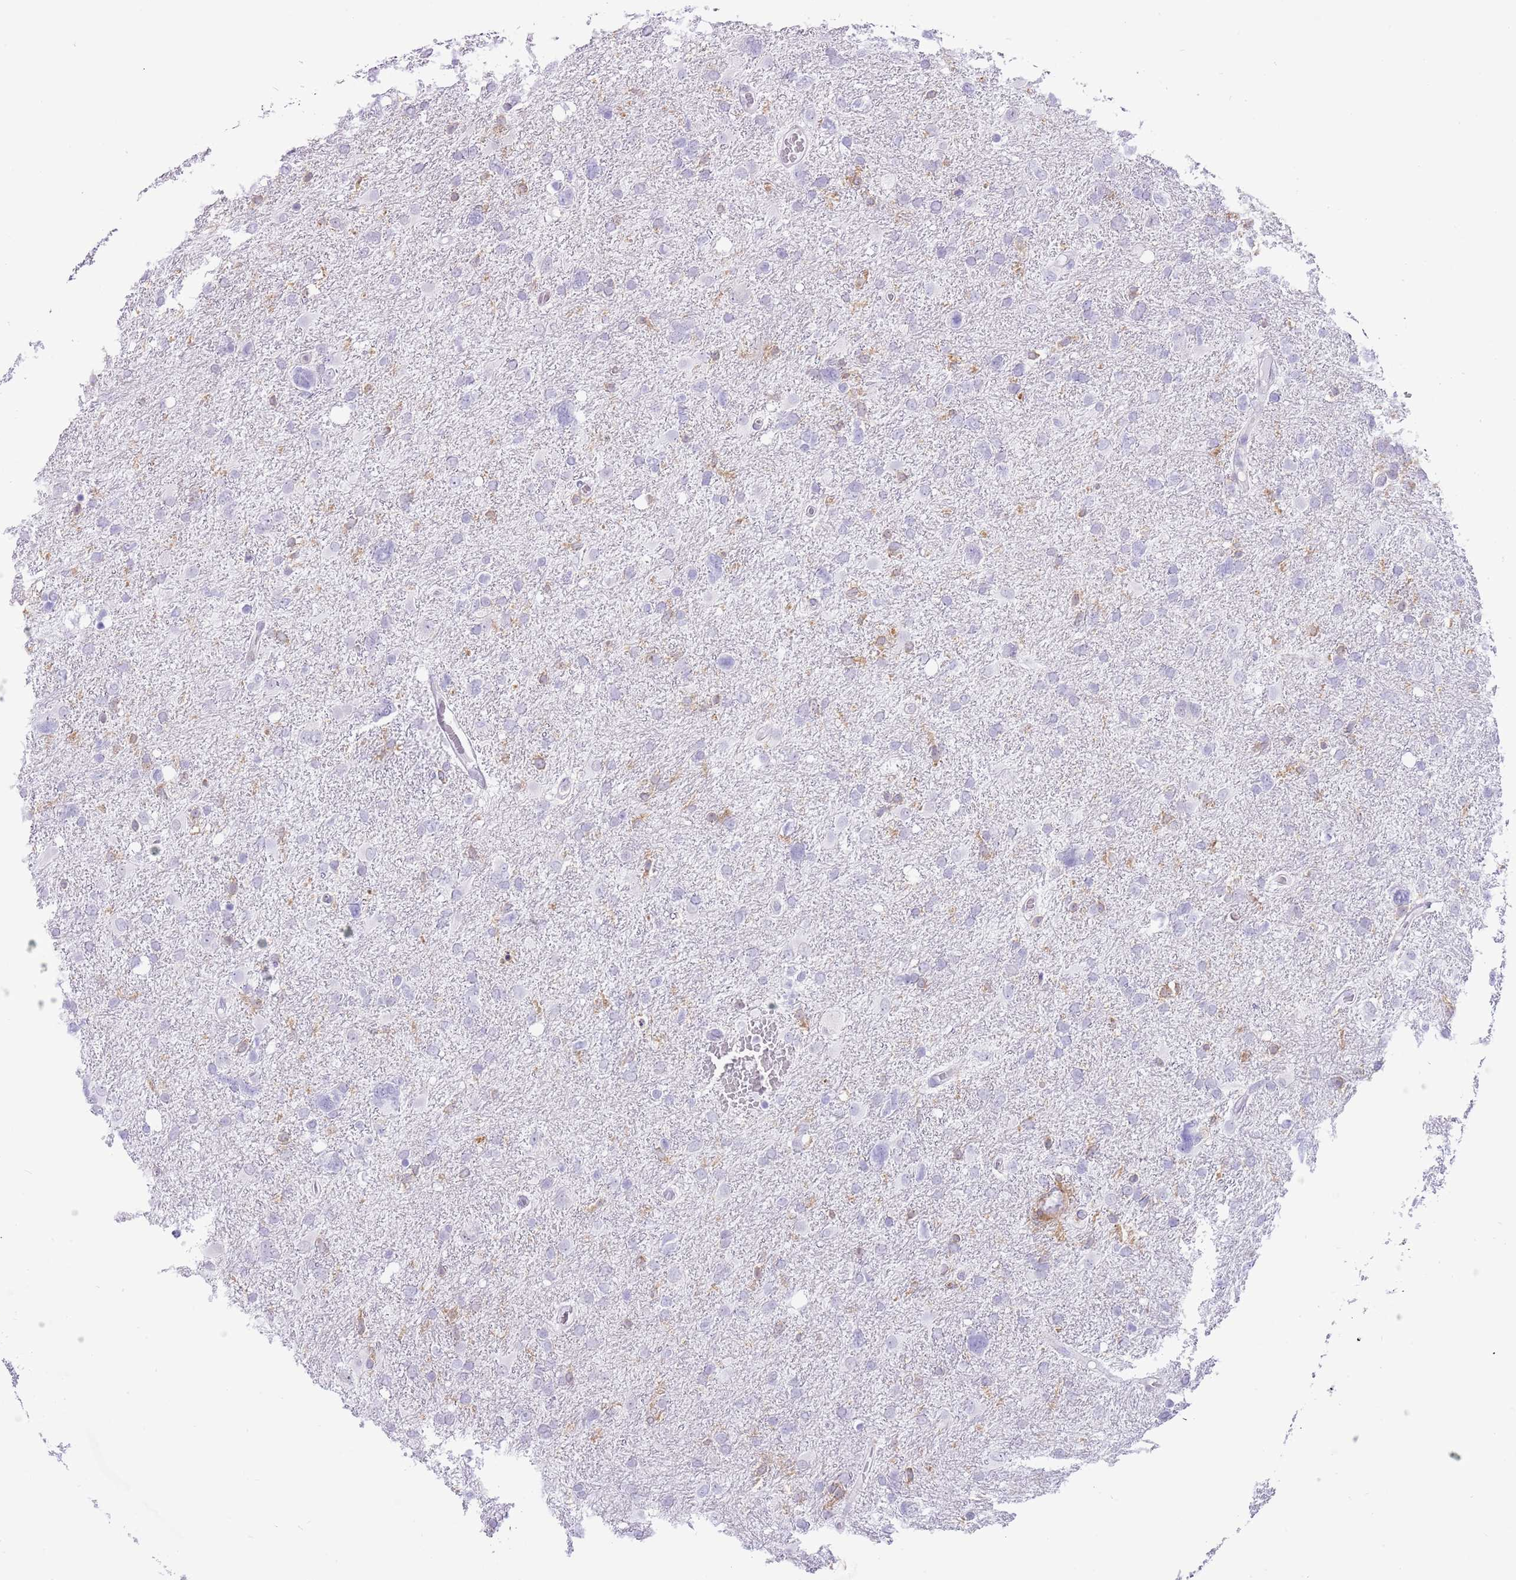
{"staining": {"intensity": "negative", "quantity": "none", "location": "none"}, "tissue": "glioma", "cell_type": "Tumor cells", "image_type": "cancer", "snomed": [{"axis": "morphology", "description": "Glioma, malignant, High grade"}, {"axis": "topography", "description": "Brain"}], "caption": "The micrograph demonstrates no significant expression in tumor cells of malignant glioma (high-grade).", "gene": "PPP1R17", "patient": {"sex": "male", "age": 61}}